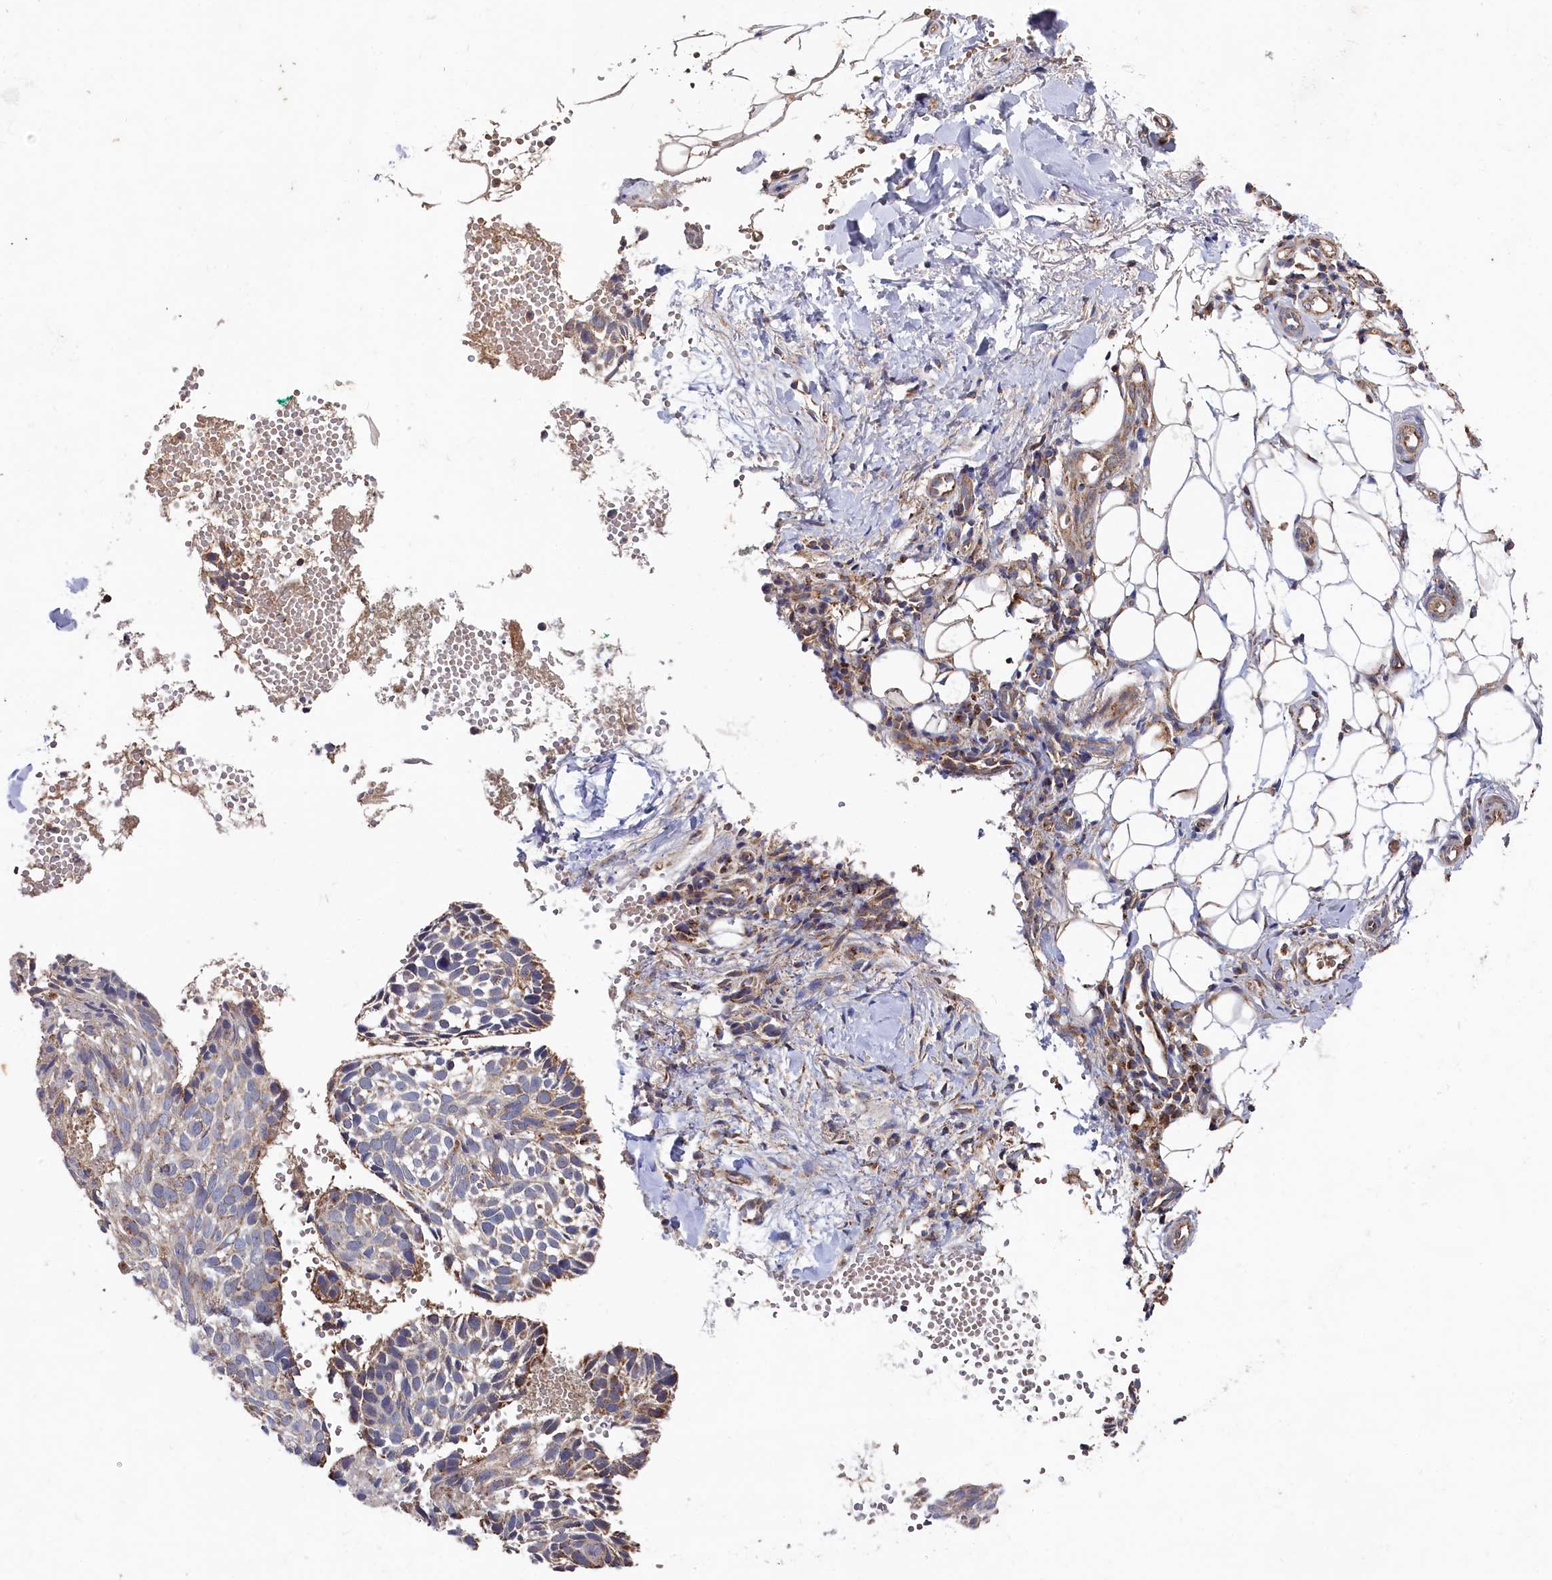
{"staining": {"intensity": "moderate", "quantity": "25%-75%", "location": "cytoplasmic/membranous"}, "tissue": "skin cancer", "cell_type": "Tumor cells", "image_type": "cancer", "snomed": [{"axis": "morphology", "description": "Normal tissue, NOS"}, {"axis": "morphology", "description": "Basal cell carcinoma"}, {"axis": "topography", "description": "Skin"}], "caption": "Basal cell carcinoma (skin) tissue displays moderate cytoplasmic/membranous staining in approximately 25%-75% of tumor cells", "gene": "HAUS2", "patient": {"sex": "male", "age": 66}}